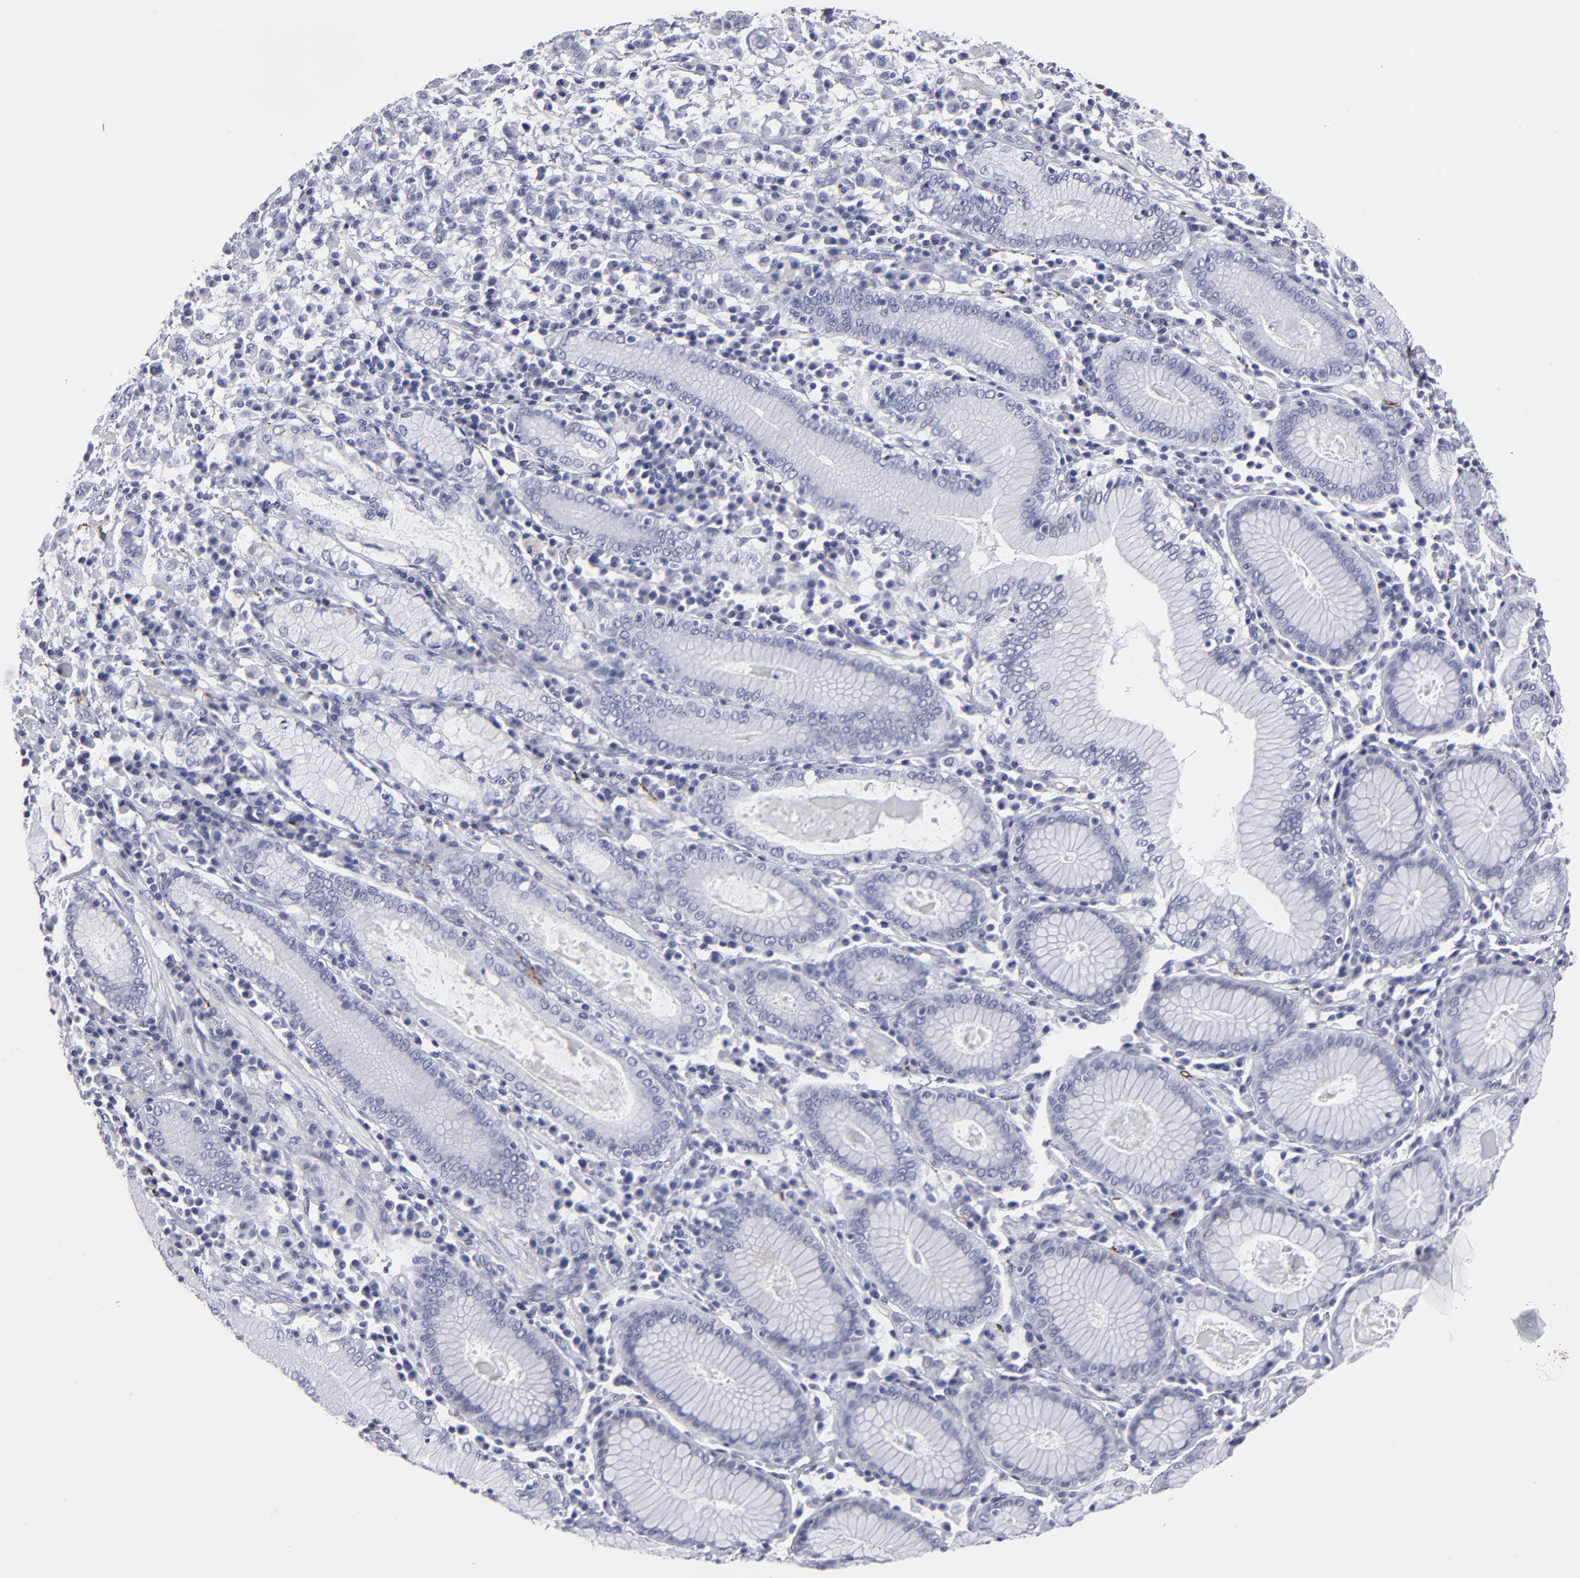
{"staining": {"intensity": "negative", "quantity": "none", "location": "none"}, "tissue": "stomach cancer", "cell_type": "Tumor cells", "image_type": "cancer", "snomed": [{"axis": "morphology", "description": "Adenocarcinoma, NOS"}, {"axis": "topography", "description": "Stomach, lower"}], "caption": "Immunohistochemistry micrograph of neoplastic tissue: human stomach cancer stained with DAB exhibits no significant protein positivity in tumor cells. (DAB (3,3'-diaminobenzidine) IHC, high magnification).", "gene": "CADM3", "patient": {"sex": "male", "age": 88}}